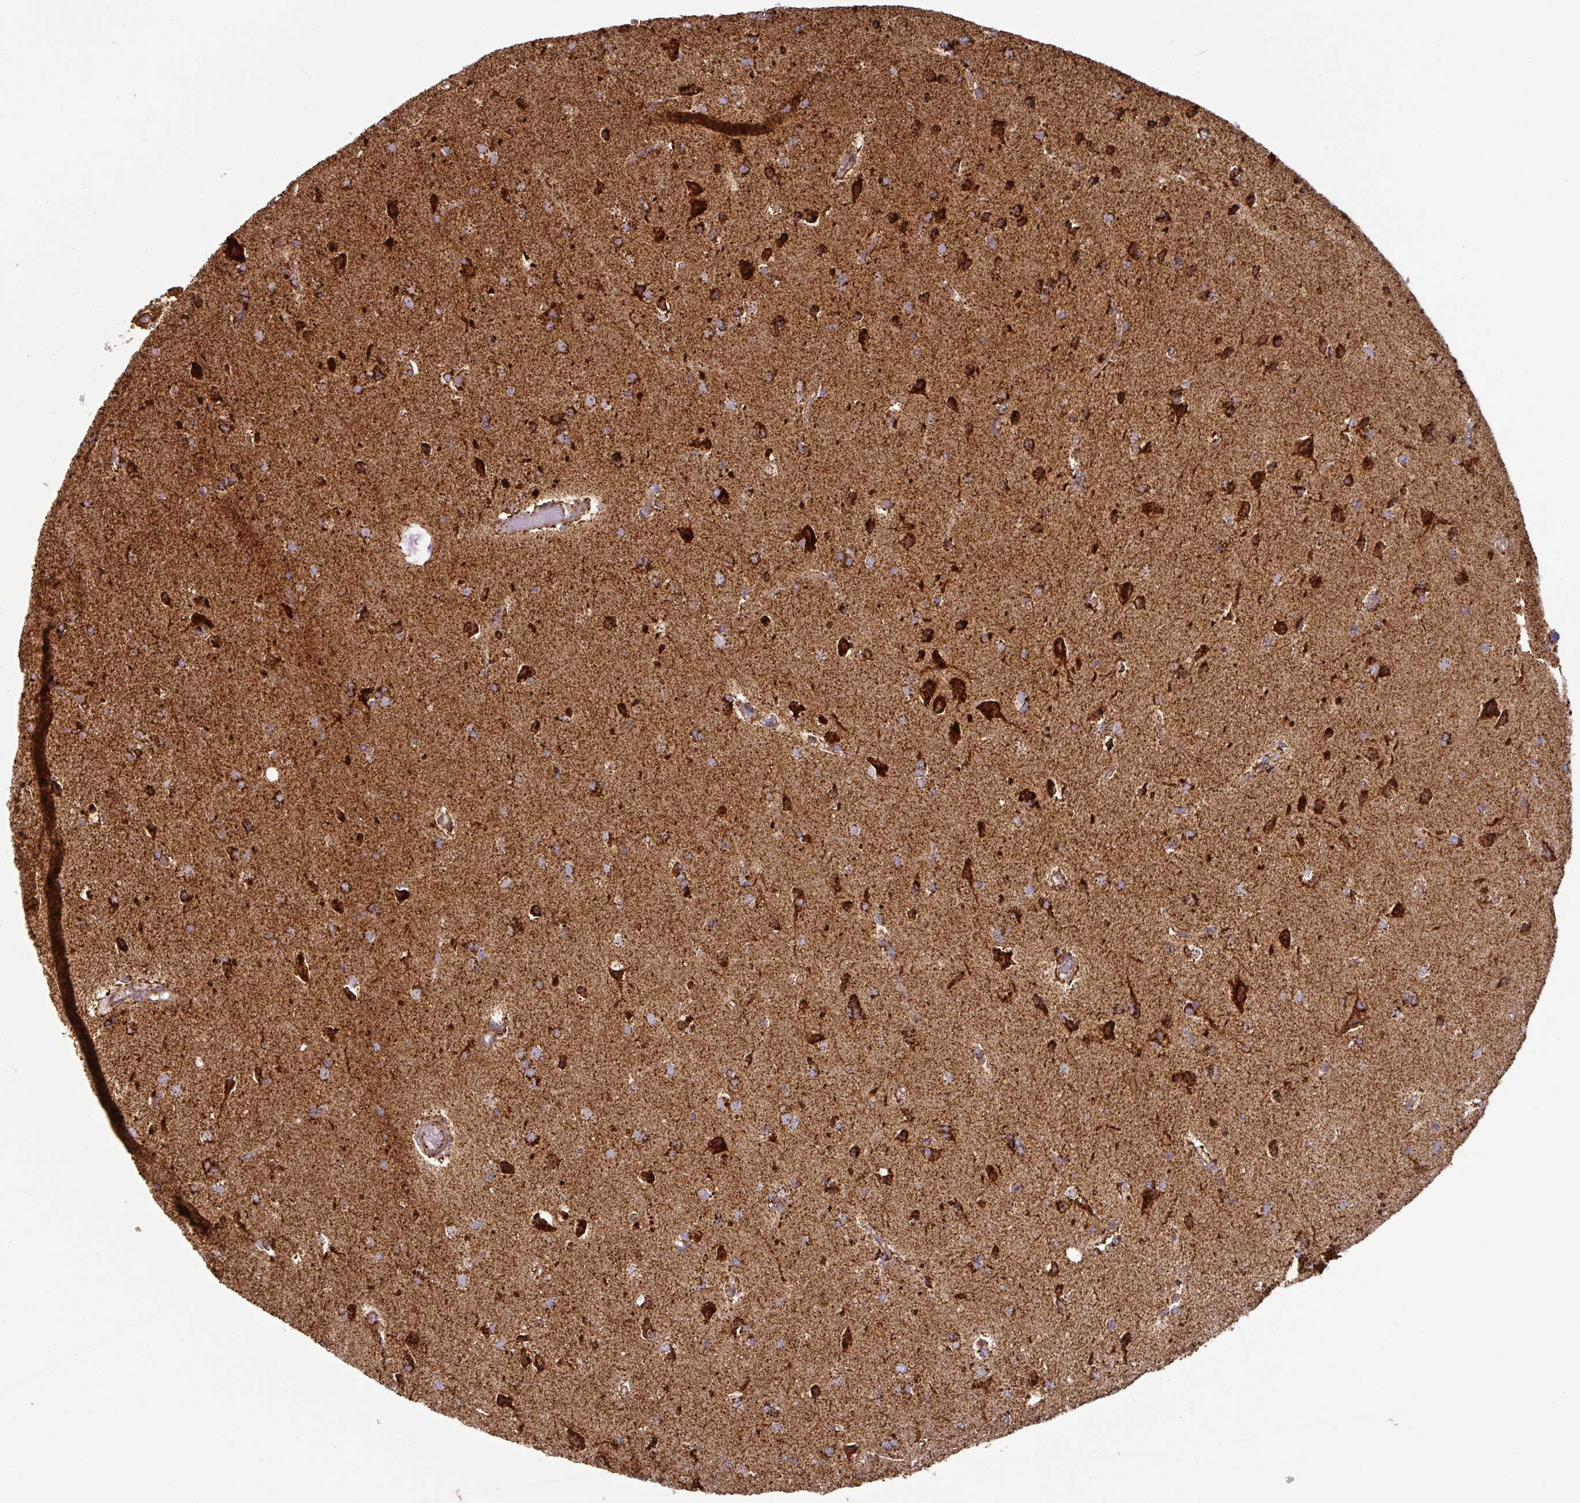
{"staining": {"intensity": "strong", "quantity": ">75%", "location": "cytoplasmic/membranous"}, "tissue": "glioma", "cell_type": "Tumor cells", "image_type": "cancer", "snomed": [{"axis": "morphology", "description": "Glioma, malignant, High grade"}, {"axis": "topography", "description": "Brain"}], "caption": "Tumor cells demonstrate high levels of strong cytoplasmic/membranous expression in about >75% of cells in human malignant glioma (high-grade). The staining was performed using DAB to visualize the protein expression in brown, while the nuclei were stained in blue with hematoxylin (Magnification: 20x).", "gene": "TRAP1", "patient": {"sex": "female", "age": 50}}